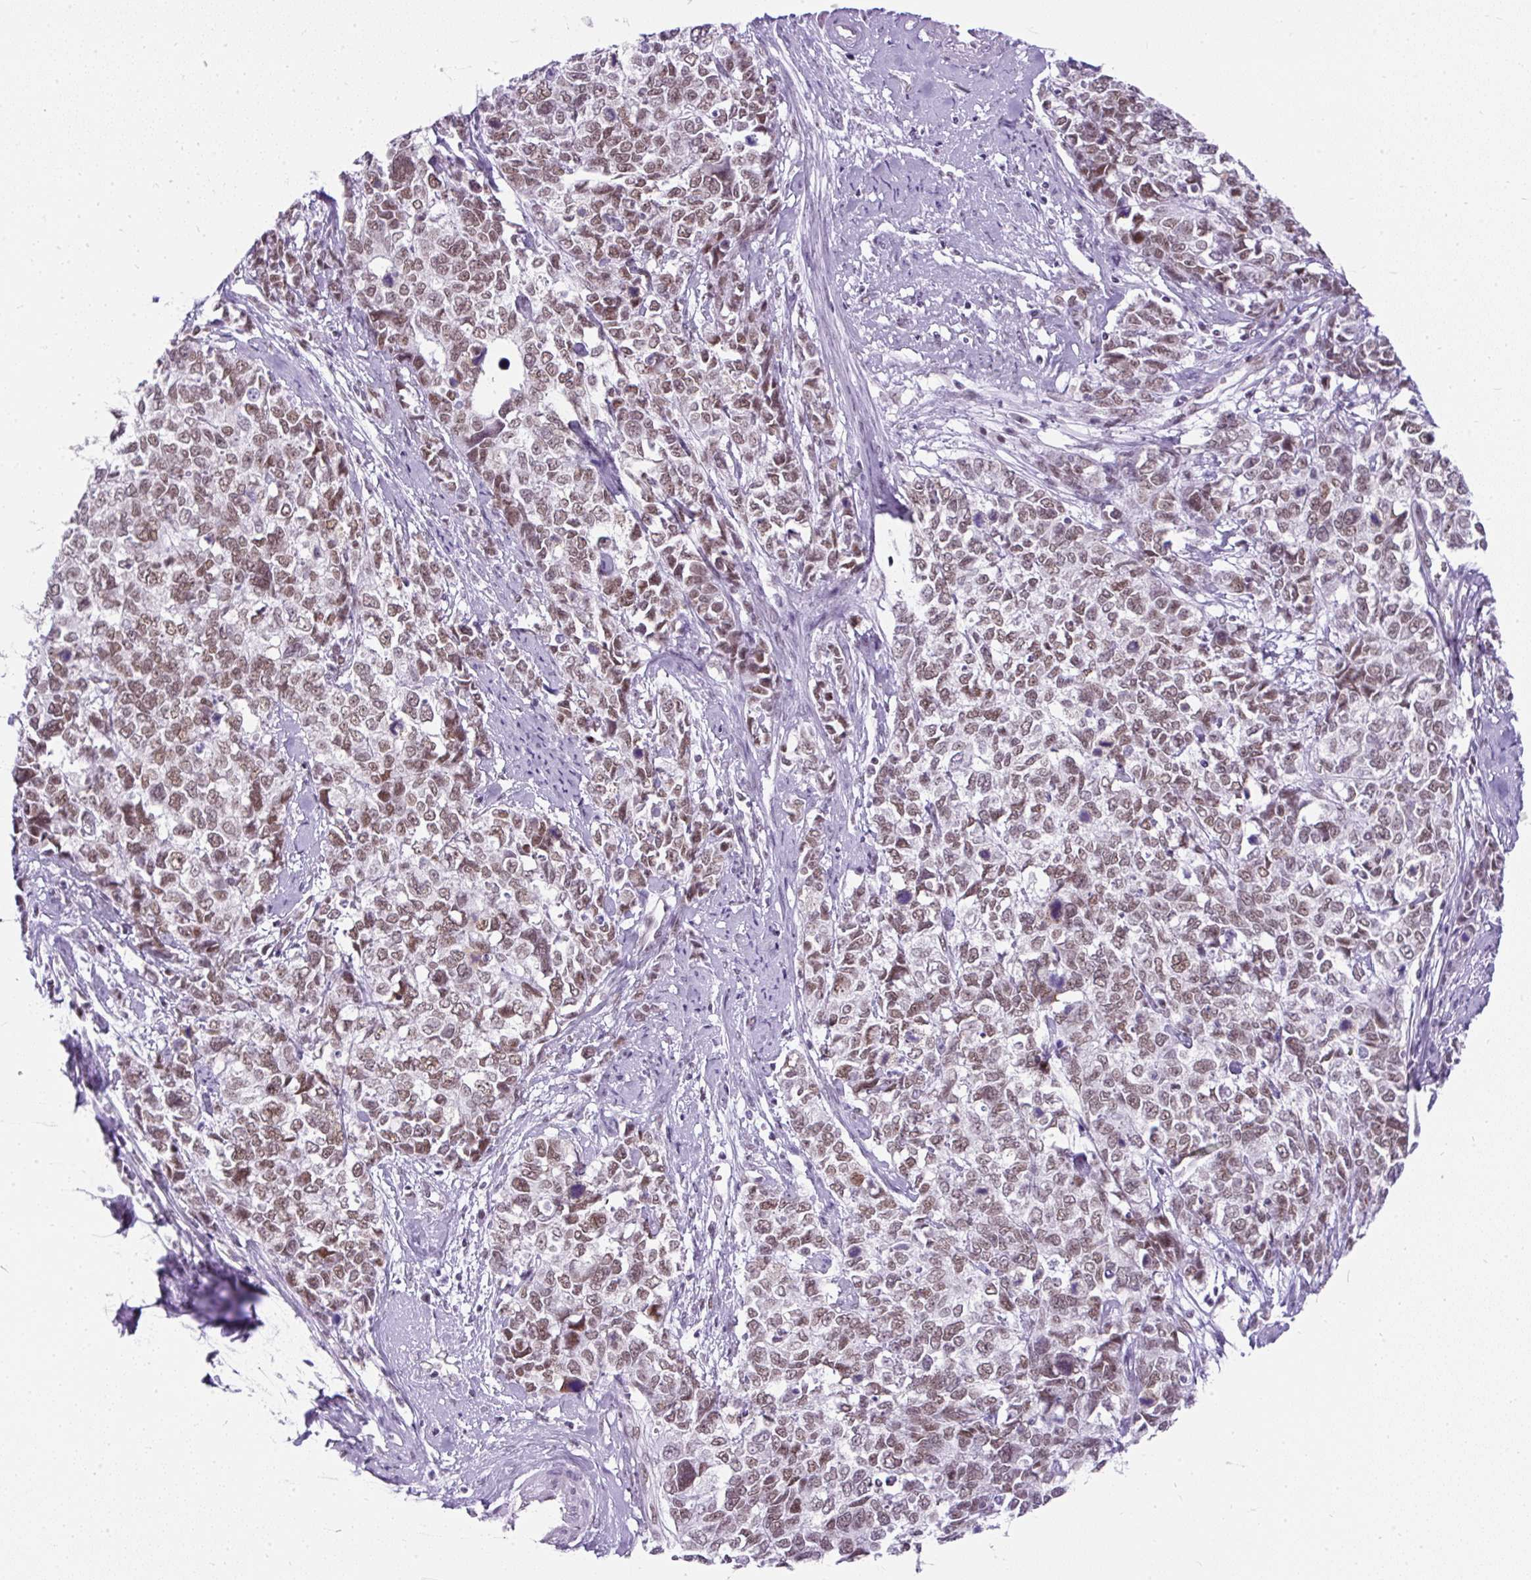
{"staining": {"intensity": "moderate", "quantity": ">75%", "location": "nuclear"}, "tissue": "cervical cancer", "cell_type": "Tumor cells", "image_type": "cancer", "snomed": [{"axis": "morphology", "description": "Adenocarcinoma, NOS"}, {"axis": "topography", "description": "Cervix"}], "caption": "Immunohistochemical staining of cervical cancer reveals medium levels of moderate nuclear staining in approximately >75% of tumor cells.", "gene": "PLCXD2", "patient": {"sex": "female", "age": 63}}